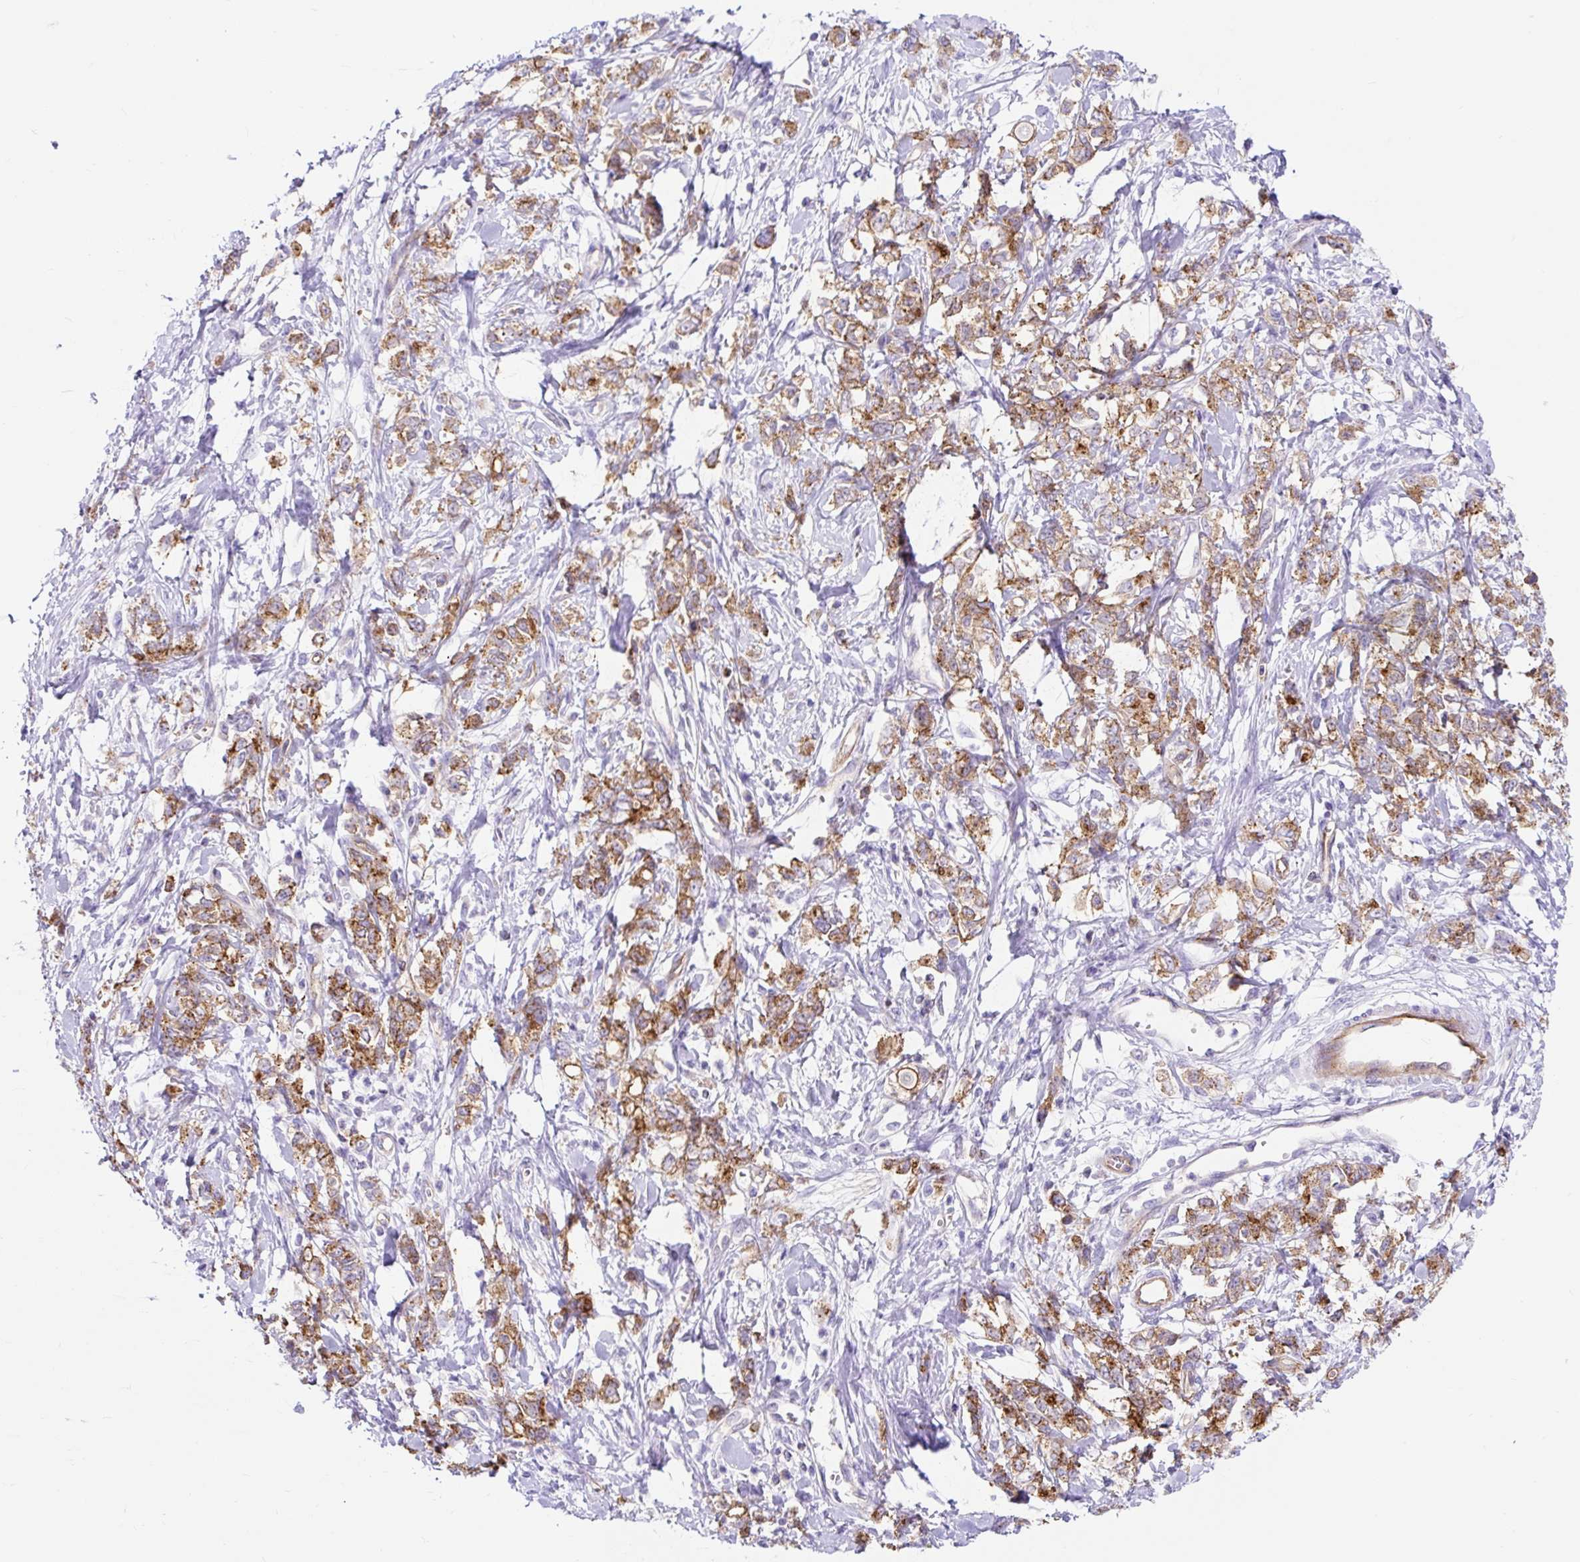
{"staining": {"intensity": "strong", "quantity": ">75%", "location": "cytoplasmic/membranous"}, "tissue": "stomach cancer", "cell_type": "Tumor cells", "image_type": "cancer", "snomed": [{"axis": "morphology", "description": "Adenocarcinoma, NOS"}, {"axis": "topography", "description": "Stomach"}], "caption": "Immunohistochemical staining of human stomach cancer reveals strong cytoplasmic/membranous protein positivity in approximately >75% of tumor cells.", "gene": "HIP1R", "patient": {"sex": "female", "age": 76}}